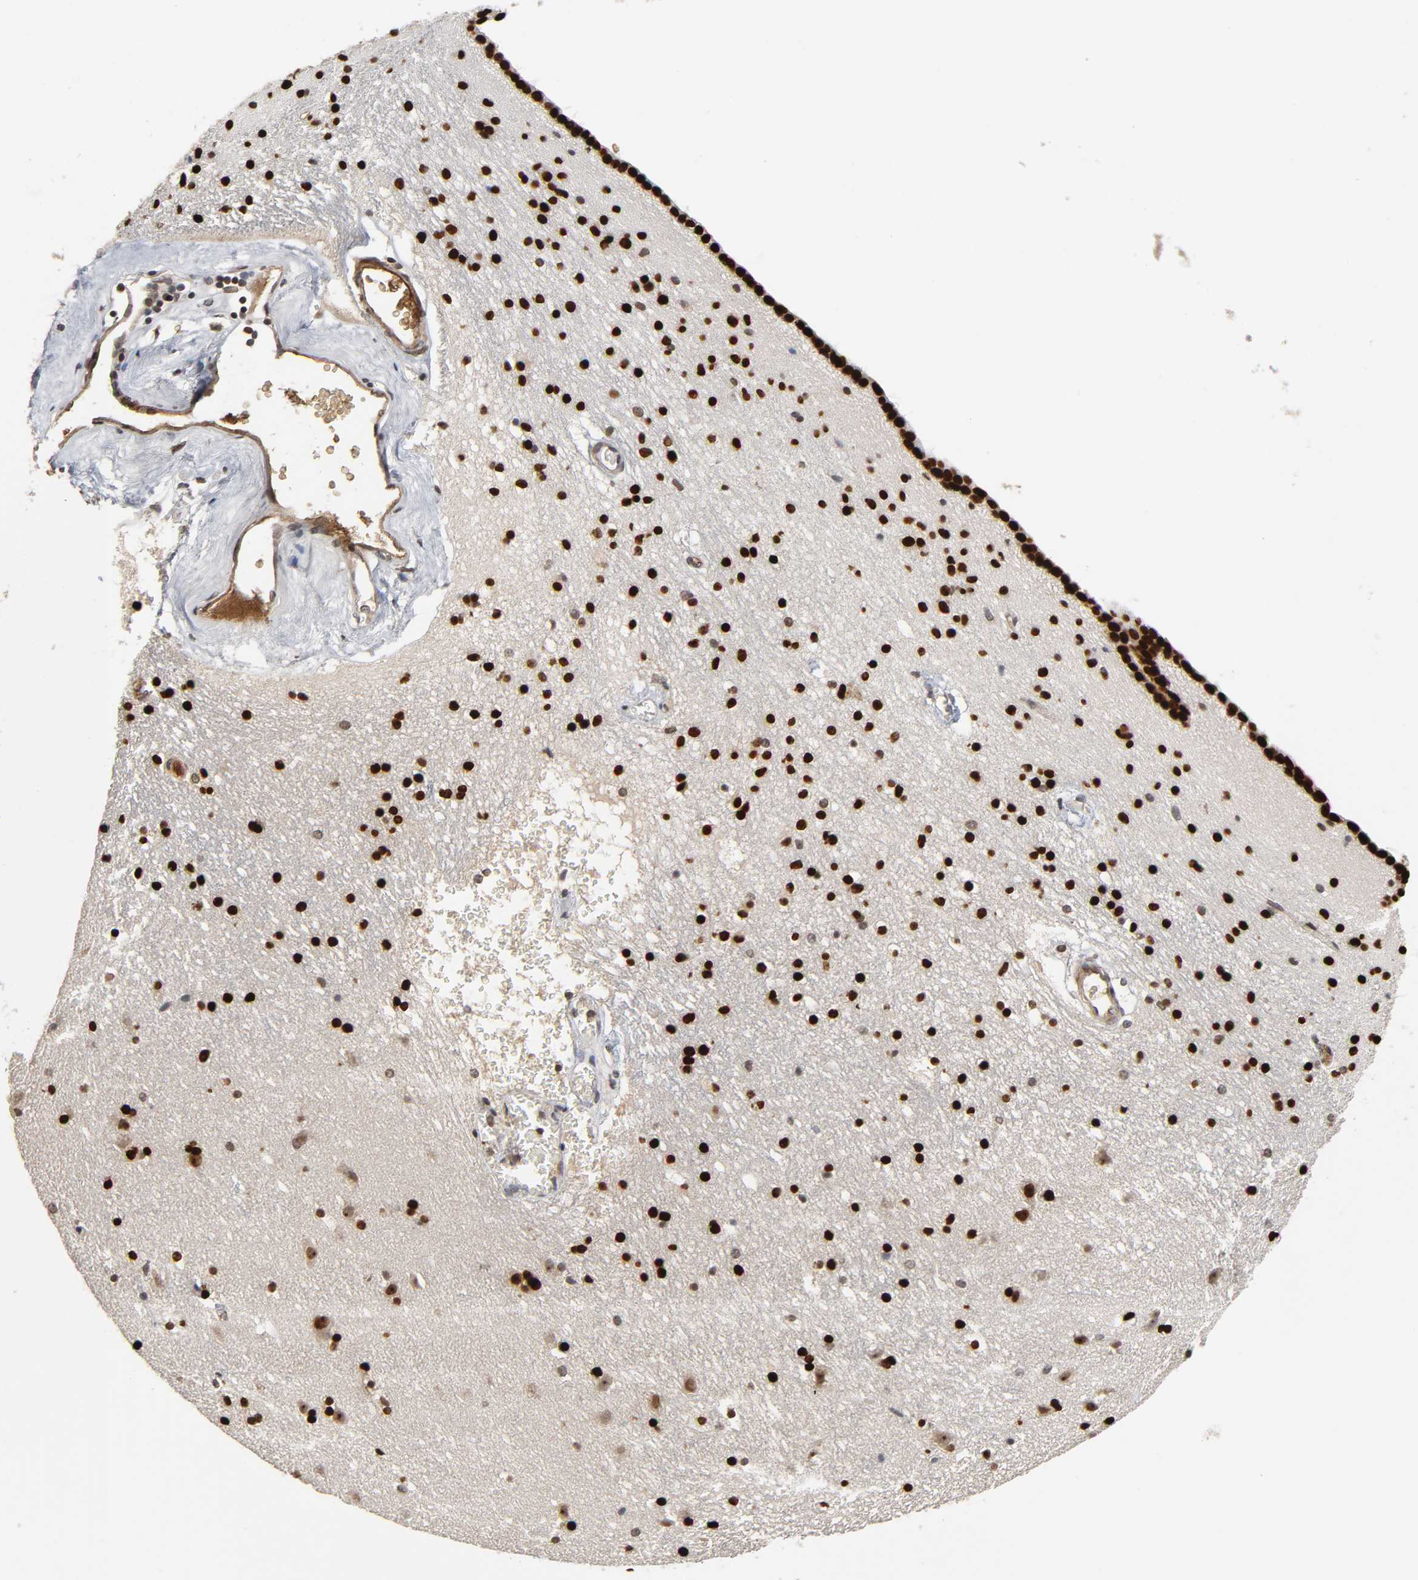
{"staining": {"intensity": "strong", "quantity": ">75%", "location": "nuclear"}, "tissue": "caudate", "cell_type": "Glial cells", "image_type": "normal", "snomed": [{"axis": "morphology", "description": "Normal tissue, NOS"}, {"axis": "topography", "description": "Lateral ventricle wall"}], "caption": "Unremarkable caudate was stained to show a protein in brown. There is high levels of strong nuclear expression in about >75% of glial cells.", "gene": "CPN2", "patient": {"sex": "male", "age": 45}}